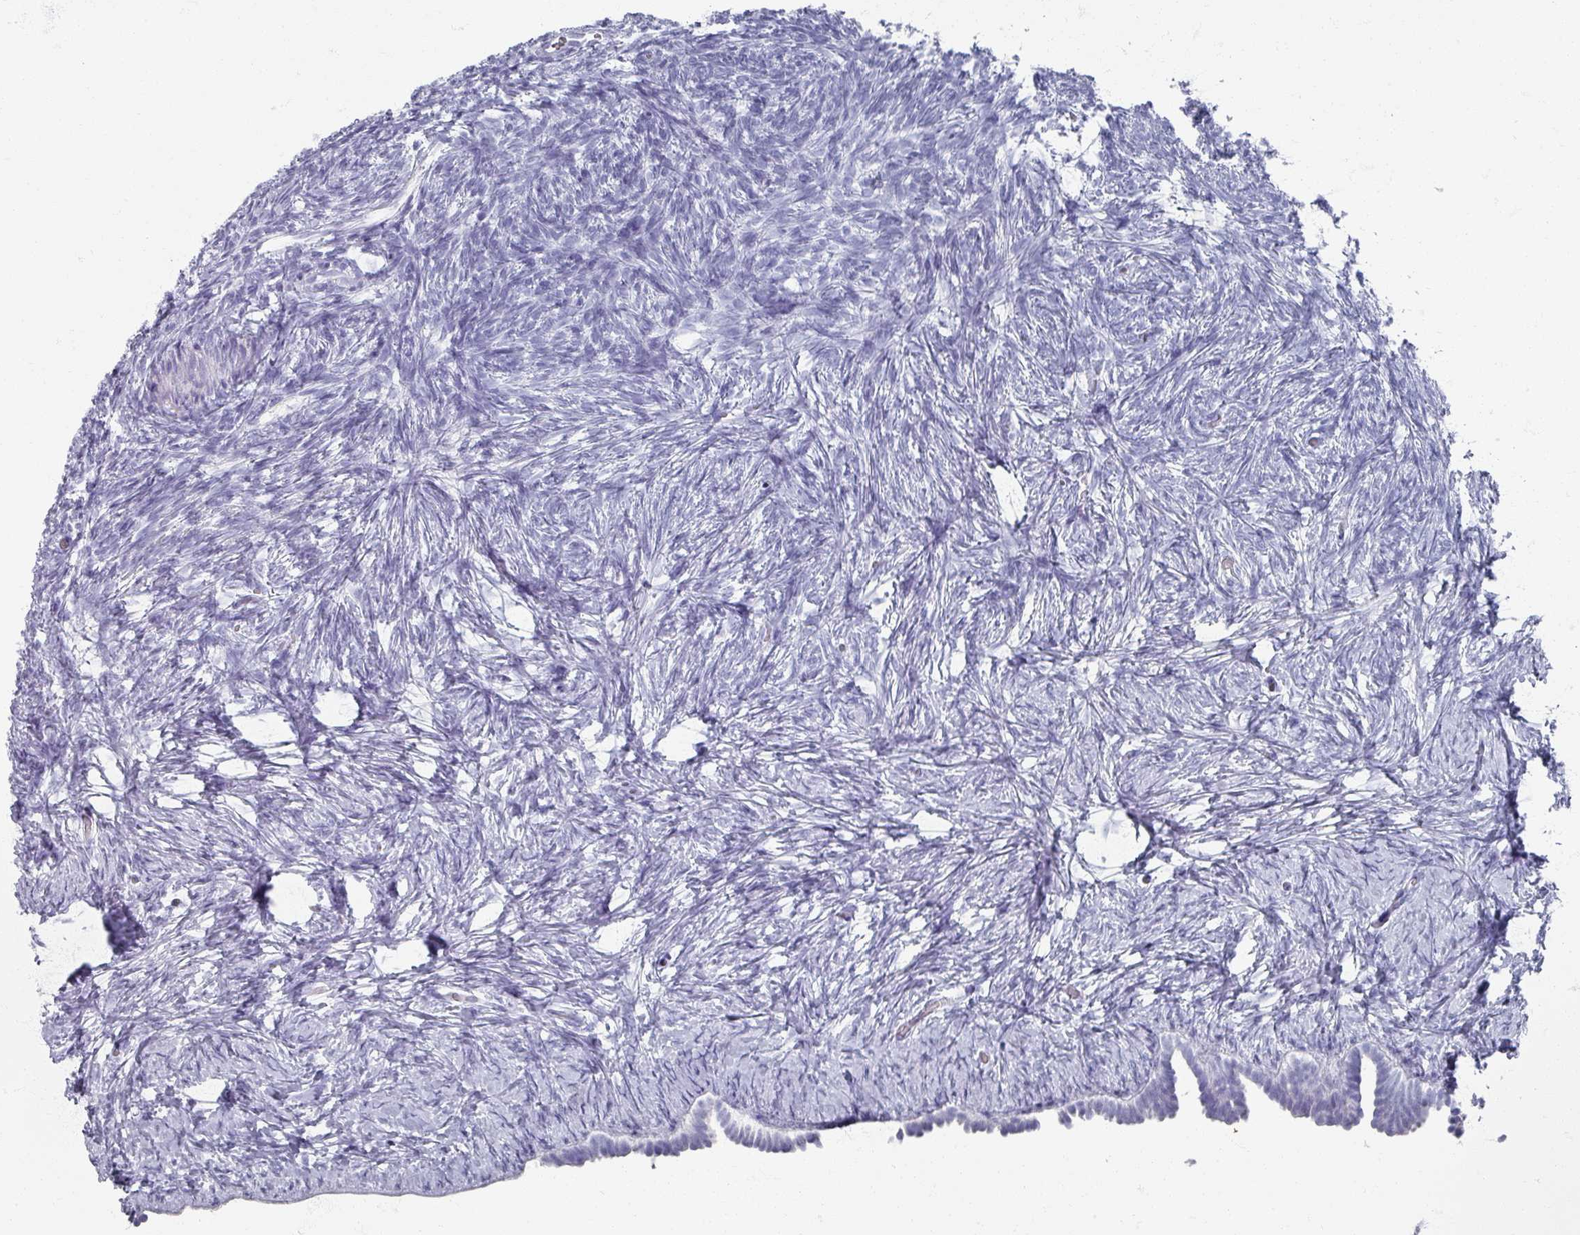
{"staining": {"intensity": "negative", "quantity": "none", "location": "none"}, "tissue": "ovary", "cell_type": "Ovarian stroma cells", "image_type": "normal", "snomed": [{"axis": "morphology", "description": "Normal tissue, NOS"}, {"axis": "topography", "description": "Ovary"}], "caption": "An immunohistochemistry histopathology image of benign ovary is shown. There is no staining in ovarian stroma cells of ovary.", "gene": "OMG", "patient": {"sex": "female", "age": 39}}